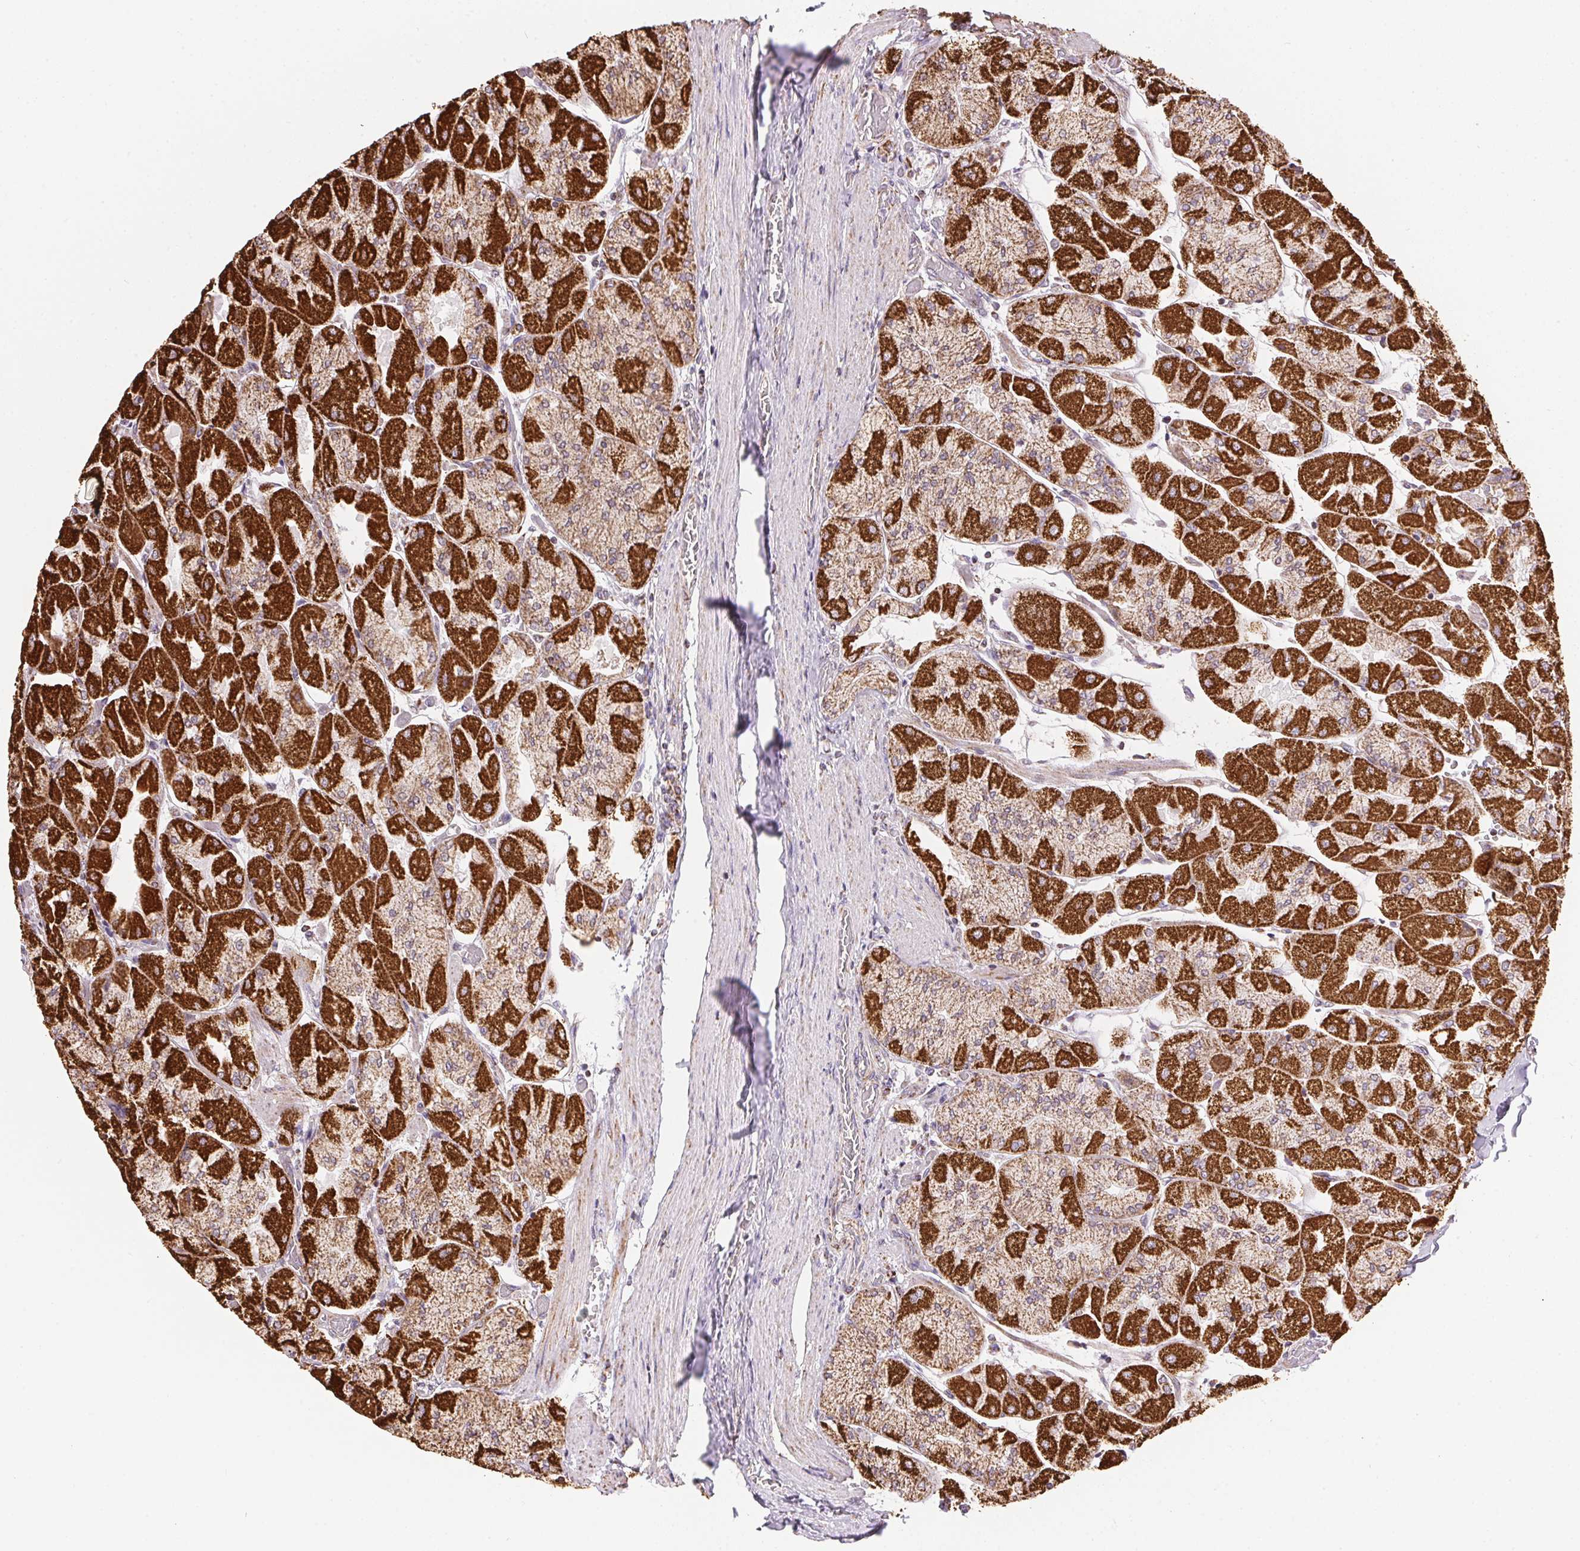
{"staining": {"intensity": "strong", "quantity": ">75%", "location": "cytoplasmic/membranous"}, "tissue": "stomach", "cell_type": "Glandular cells", "image_type": "normal", "snomed": [{"axis": "morphology", "description": "Normal tissue, NOS"}, {"axis": "topography", "description": "Stomach"}], "caption": "IHC staining of unremarkable stomach, which reveals high levels of strong cytoplasmic/membranous staining in approximately >75% of glandular cells indicating strong cytoplasmic/membranous protein expression. The staining was performed using DAB (brown) for protein detection and nuclei were counterstained in hematoxylin (blue).", "gene": "MAPK11", "patient": {"sex": "female", "age": 61}}